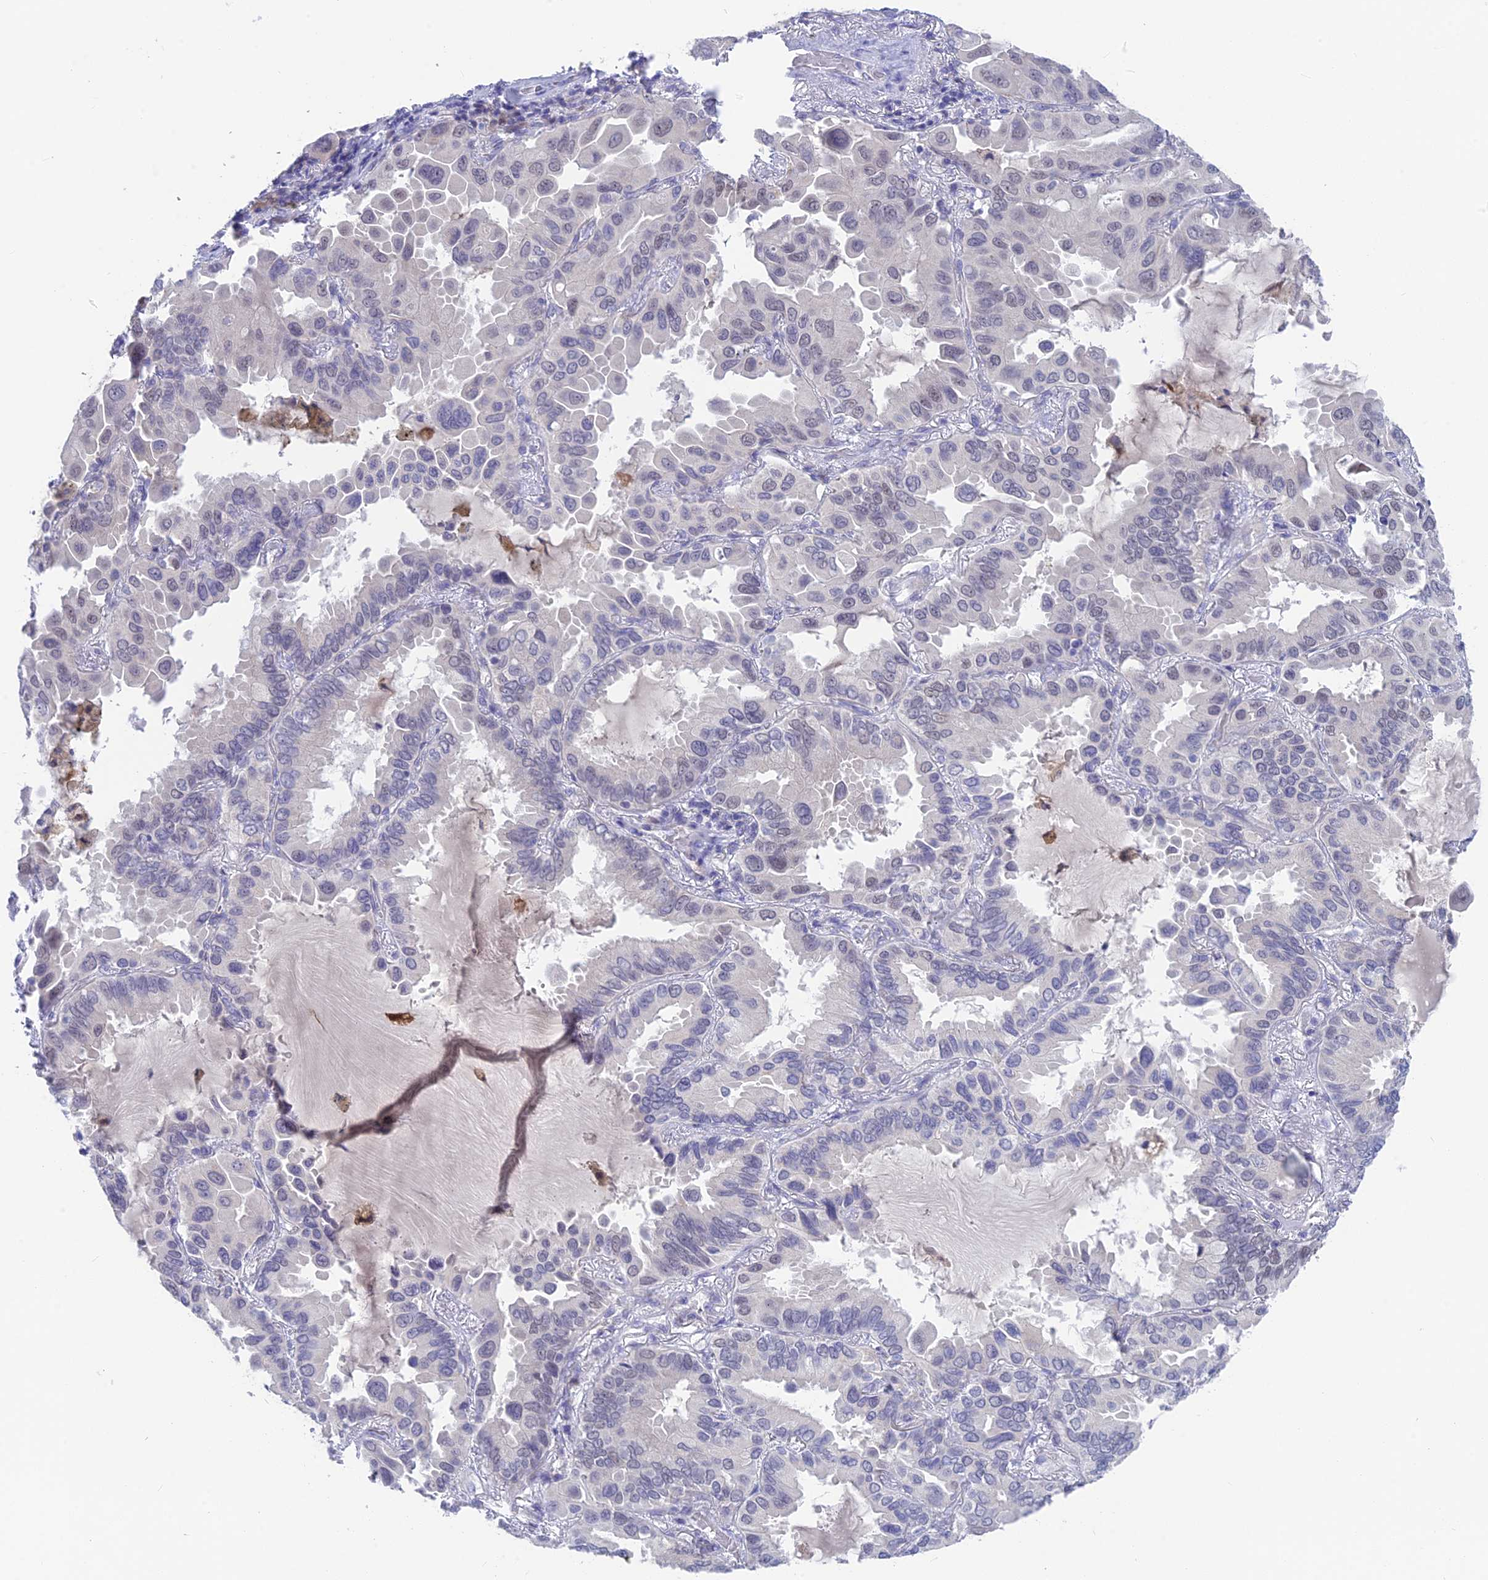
{"staining": {"intensity": "negative", "quantity": "none", "location": "none"}, "tissue": "lung cancer", "cell_type": "Tumor cells", "image_type": "cancer", "snomed": [{"axis": "morphology", "description": "Adenocarcinoma, NOS"}, {"axis": "topography", "description": "Lung"}], "caption": "Protein analysis of lung adenocarcinoma displays no significant expression in tumor cells.", "gene": "SNTN", "patient": {"sex": "male", "age": 64}}